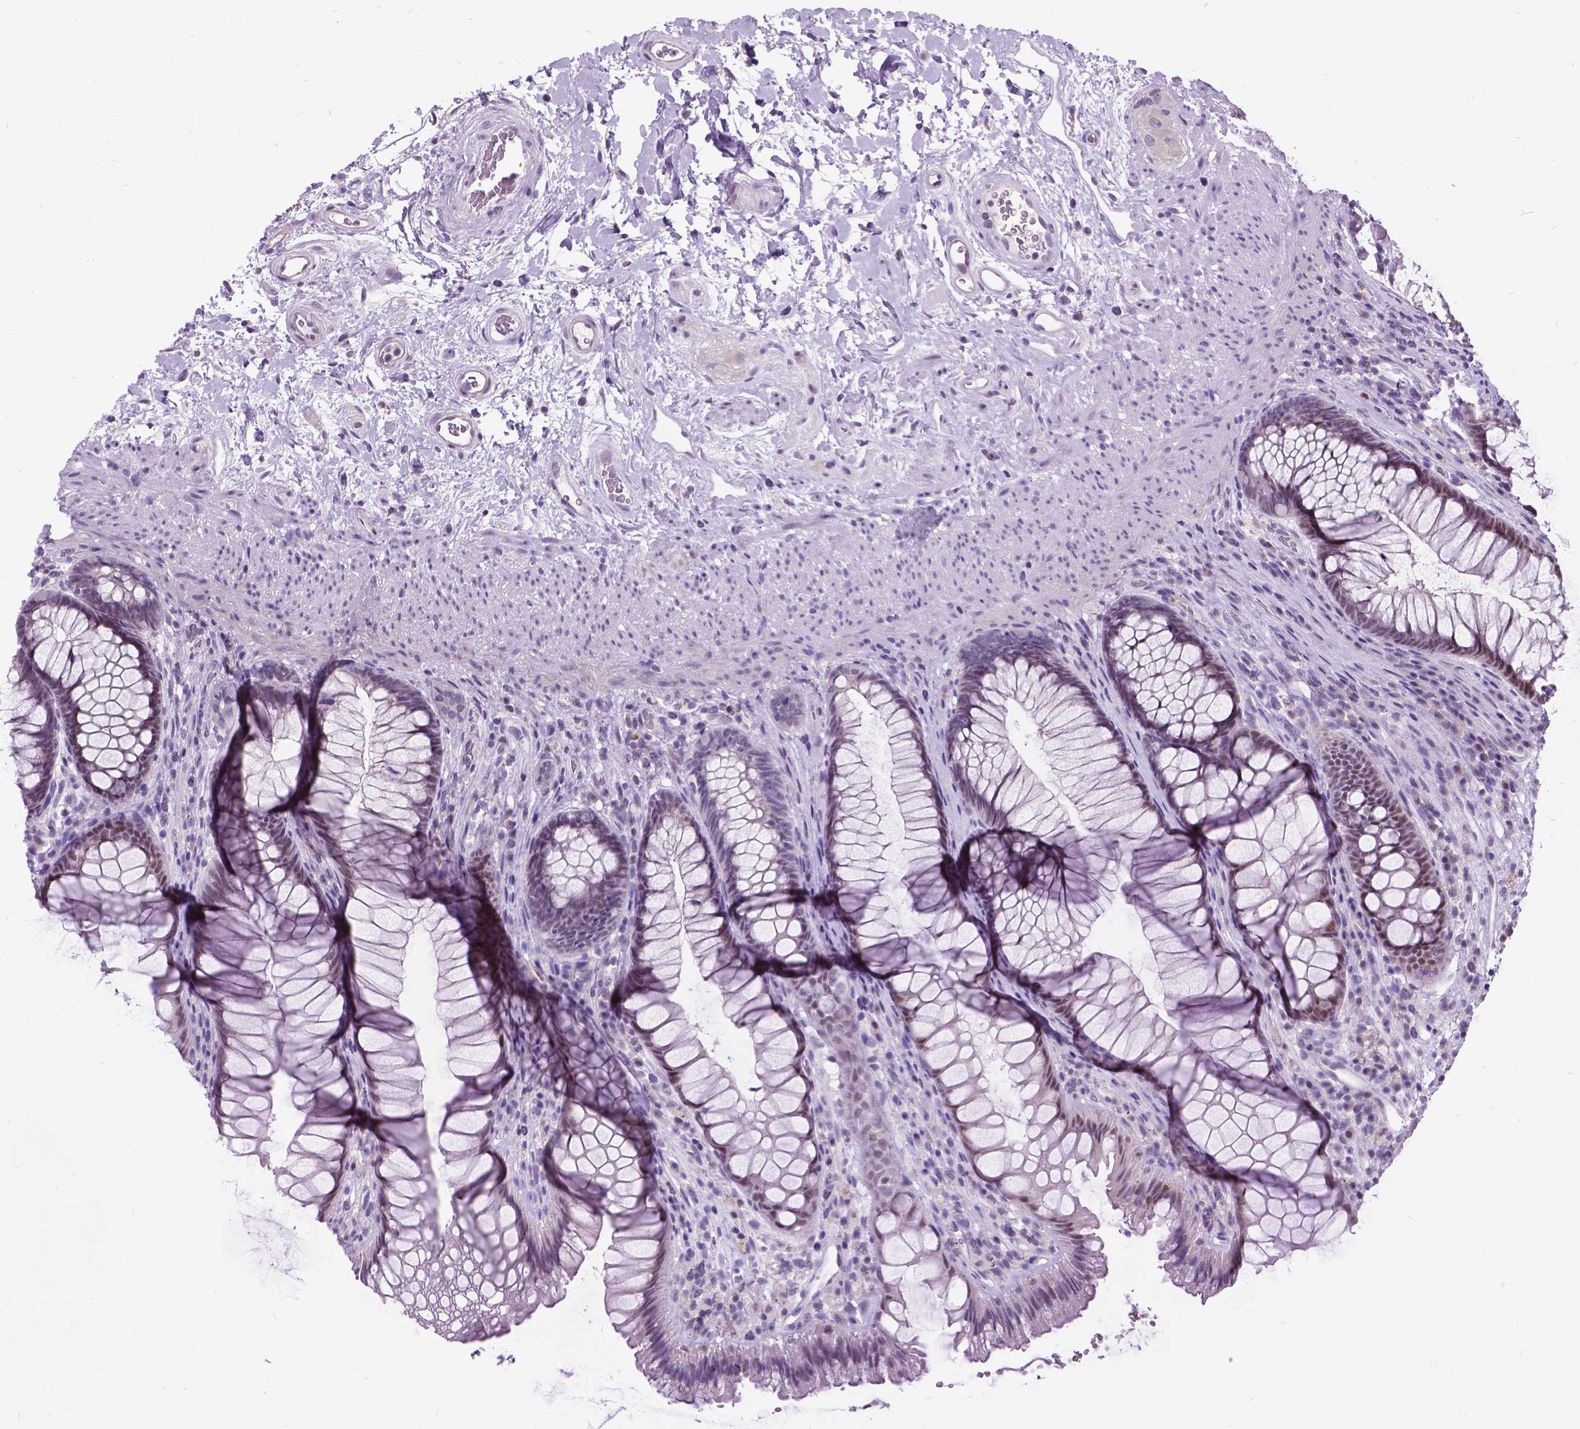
{"staining": {"intensity": "weak", "quantity": "25%-75%", "location": "nuclear"}, "tissue": "rectum", "cell_type": "Glandular cells", "image_type": "normal", "snomed": [{"axis": "morphology", "description": "Normal tissue, NOS"}, {"axis": "topography", "description": "Smooth muscle"}, {"axis": "topography", "description": "Rectum"}], "caption": "Immunohistochemistry (IHC) staining of benign rectum, which exhibits low levels of weak nuclear expression in approximately 25%-75% of glandular cells indicating weak nuclear protein staining. The staining was performed using DAB (brown) for protein detection and nuclei were counterstained in hematoxylin (blue).", "gene": "DPF3", "patient": {"sex": "male", "age": 53}}